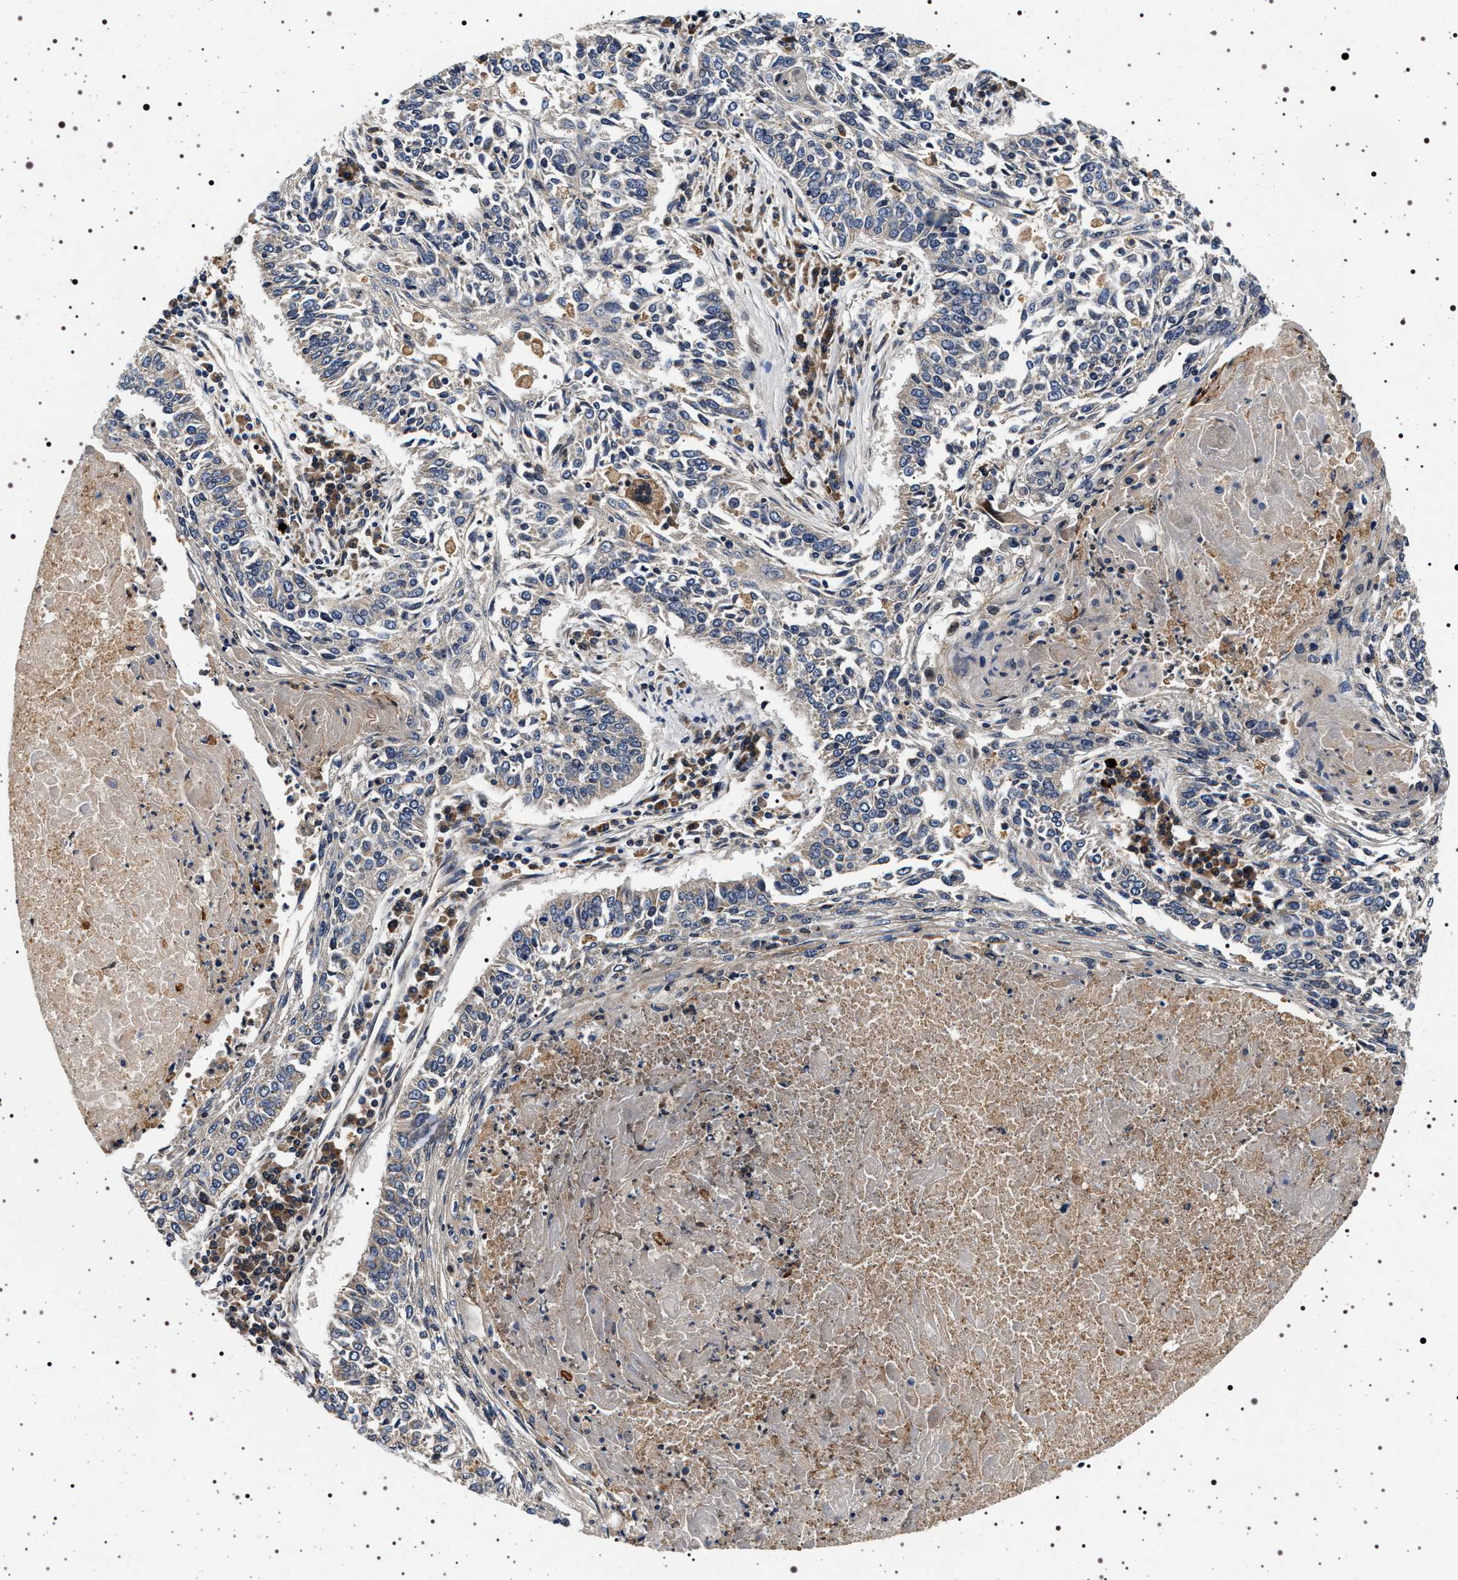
{"staining": {"intensity": "negative", "quantity": "none", "location": "none"}, "tissue": "lung cancer", "cell_type": "Tumor cells", "image_type": "cancer", "snomed": [{"axis": "morphology", "description": "Normal tissue, NOS"}, {"axis": "morphology", "description": "Squamous cell carcinoma, NOS"}, {"axis": "topography", "description": "Cartilage tissue"}, {"axis": "topography", "description": "Bronchus"}, {"axis": "topography", "description": "Lung"}], "caption": "DAB immunohistochemical staining of squamous cell carcinoma (lung) demonstrates no significant positivity in tumor cells. (DAB (3,3'-diaminobenzidine) immunohistochemistry visualized using brightfield microscopy, high magnification).", "gene": "DCBLD2", "patient": {"sex": "female", "age": 49}}